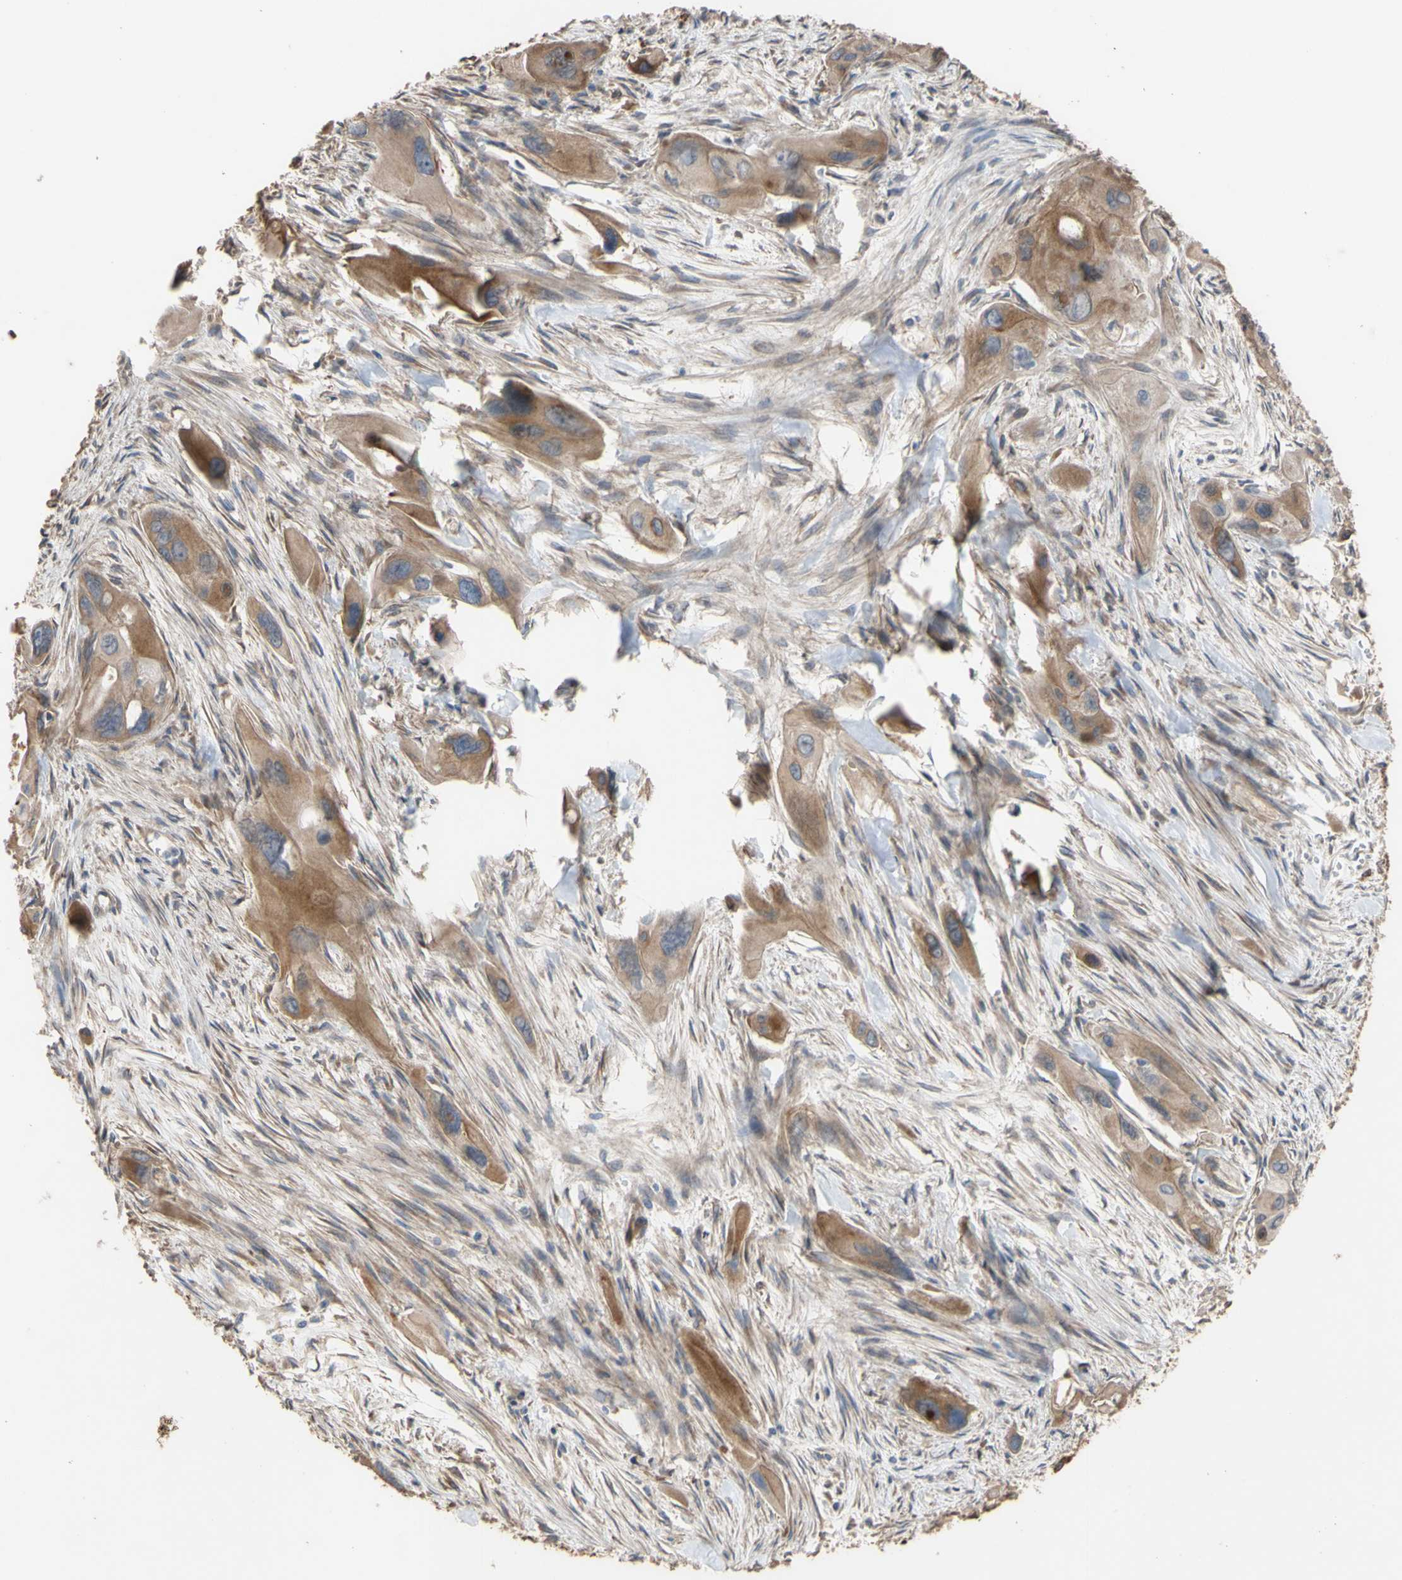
{"staining": {"intensity": "moderate", "quantity": ">75%", "location": "cytoplasmic/membranous"}, "tissue": "pancreatic cancer", "cell_type": "Tumor cells", "image_type": "cancer", "snomed": [{"axis": "morphology", "description": "Adenocarcinoma, NOS"}, {"axis": "topography", "description": "Pancreas"}], "caption": "The micrograph shows a brown stain indicating the presence of a protein in the cytoplasmic/membranous of tumor cells in pancreatic adenocarcinoma.", "gene": "NECTIN3", "patient": {"sex": "male", "age": 73}}